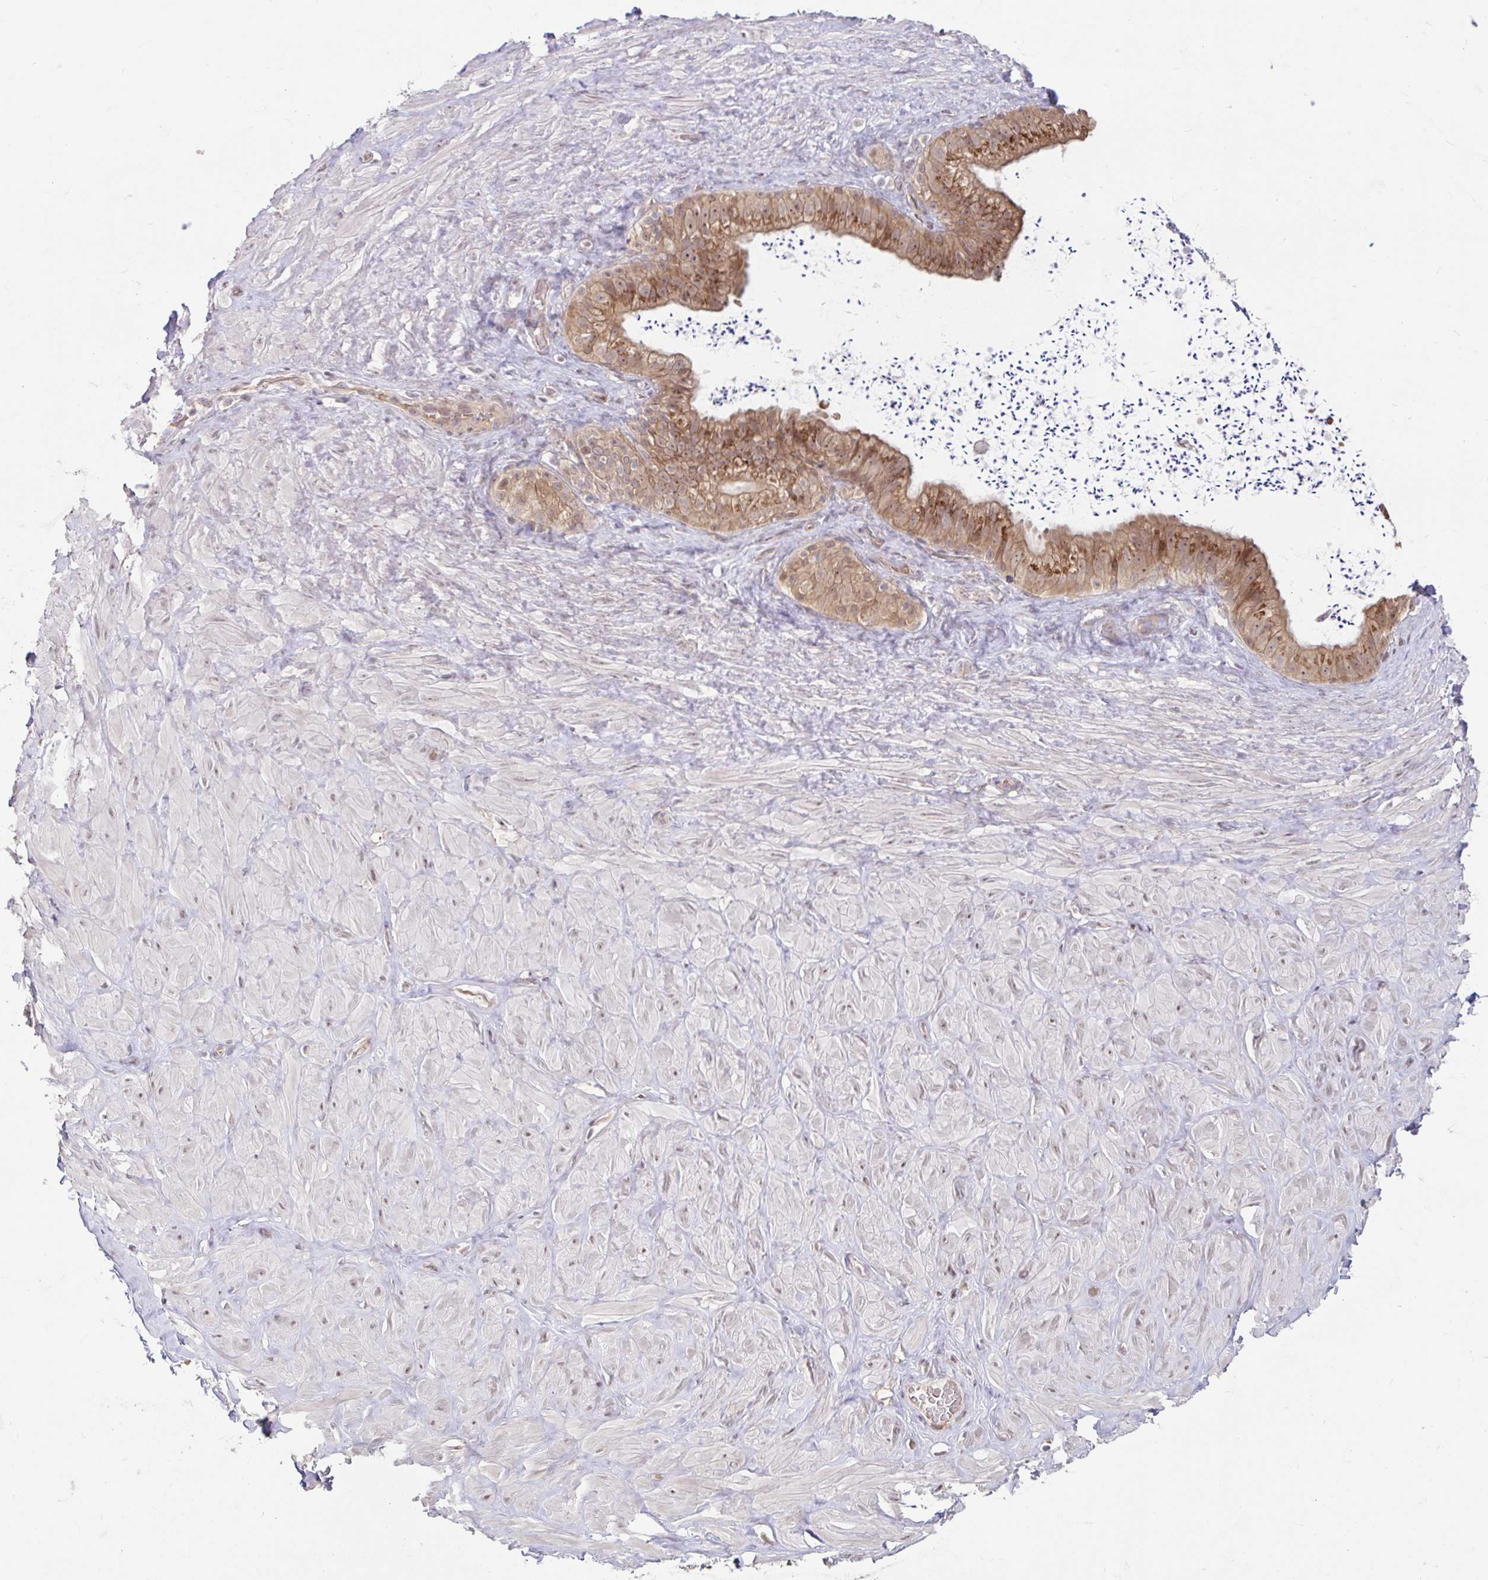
{"staining": {"intensity": "weak", "quantity": "<25%", "location": "cytoplasmic/membranous"}, "tissue": "adipose tissue", "cell_type": "Adipocytes", "image_type": "normal", "snomed": [{"axis": "morphology", "description": "Normal tissue, NOS"}, {"axis": "topography", "description": "Vascular tissue"}, {"axis": "topography", "description": "Peripheral nerve tissue"}], "caption": "Human adipose tissue stained for a protein using IHC displays no positivity in adipocytes.", "gene": "STYXL1", "patient": {"sex": "male", "age": 41}}